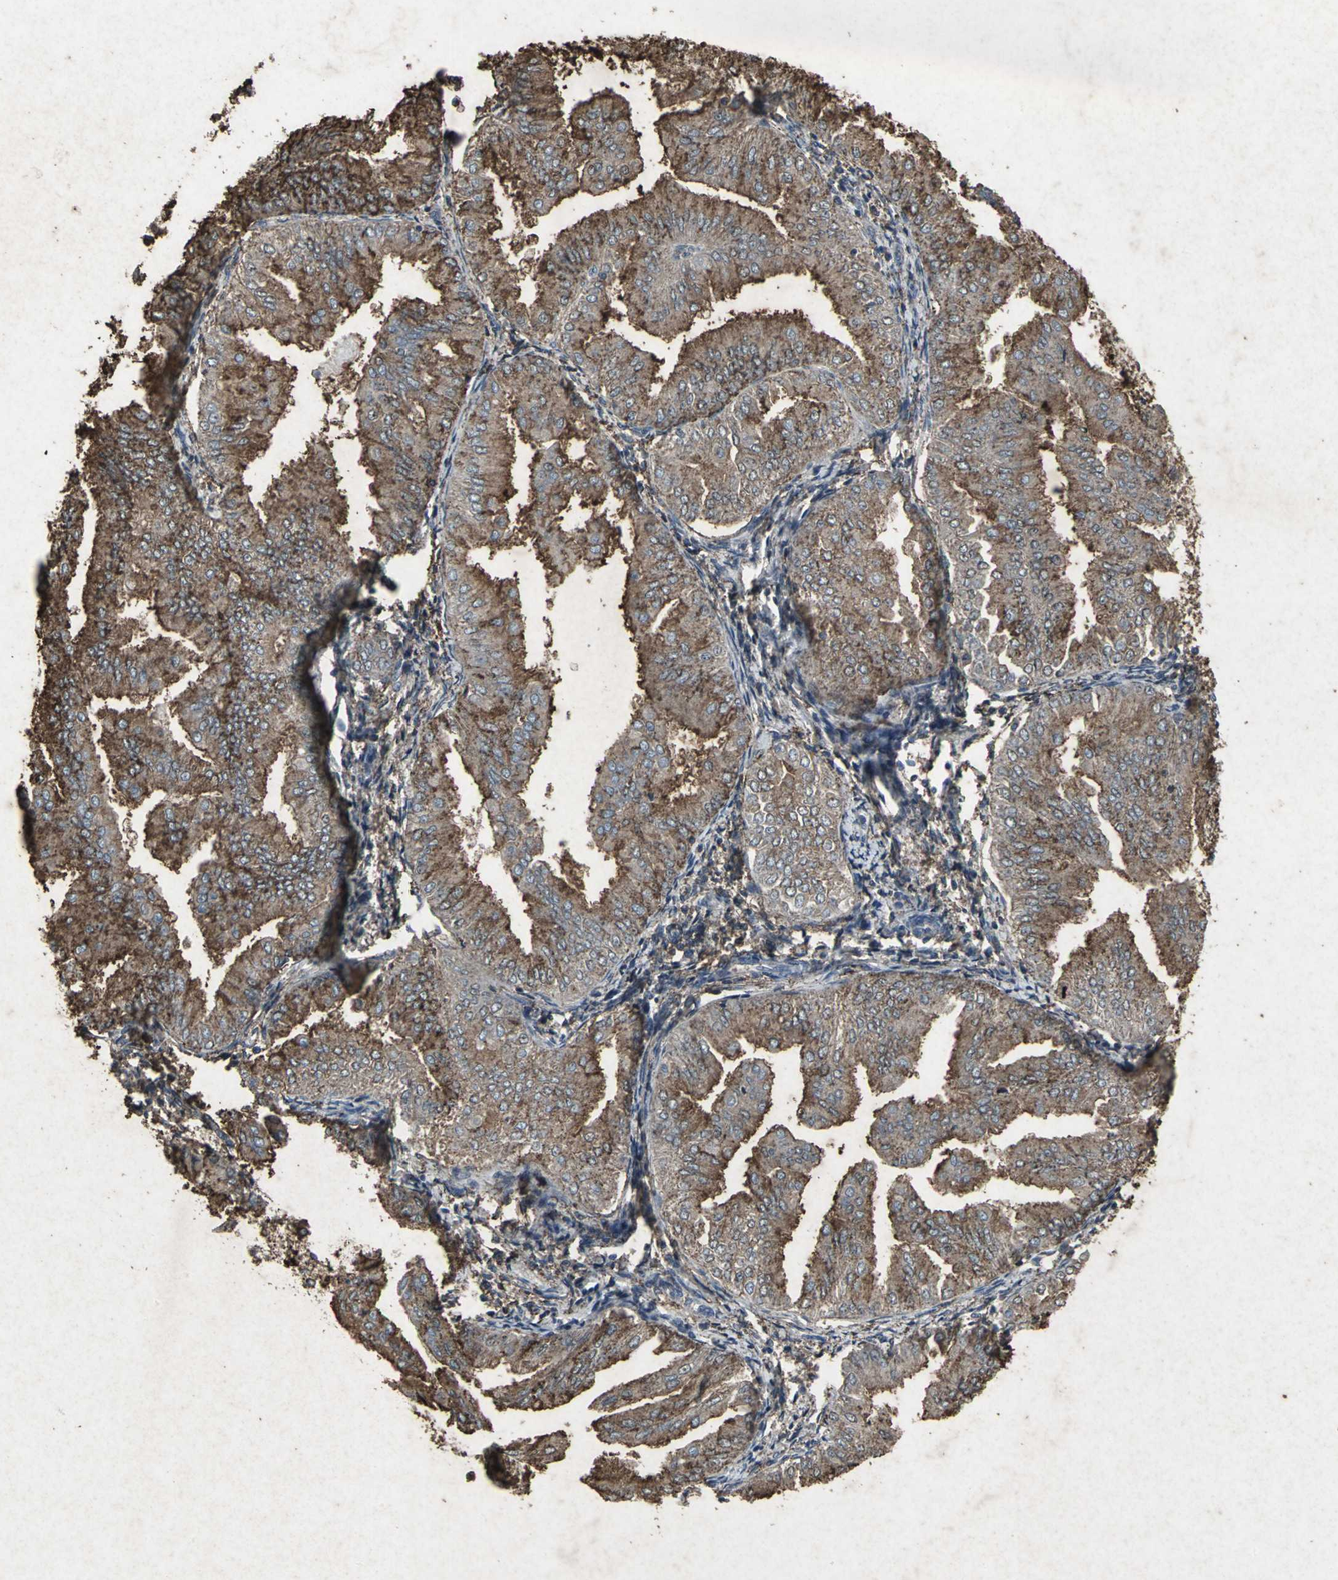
{"staining": {"intensity": "strong", "quantity": ">75%", "location": "cytoplasmic/membranous"}, "tissue": "endometrial cancer", "cell_type": "Tumor cells", "image_type": "cancer", "snomed": [{"axis": "morphology", "description": "Adenocarcinoma, NOS"}, {"axis": "topography", "description": "Endometrium"}], "caption": "Immunohistochemistry photomicrograph of adenocarcinoma (endometrial) stained for a protein (brown), which demonstrates high levels of strong cytoplasmic/membranous positivity in about >75% of tumor cells.", "gene": "CCR9", "patient": {"sex": "female", "age": 53}}